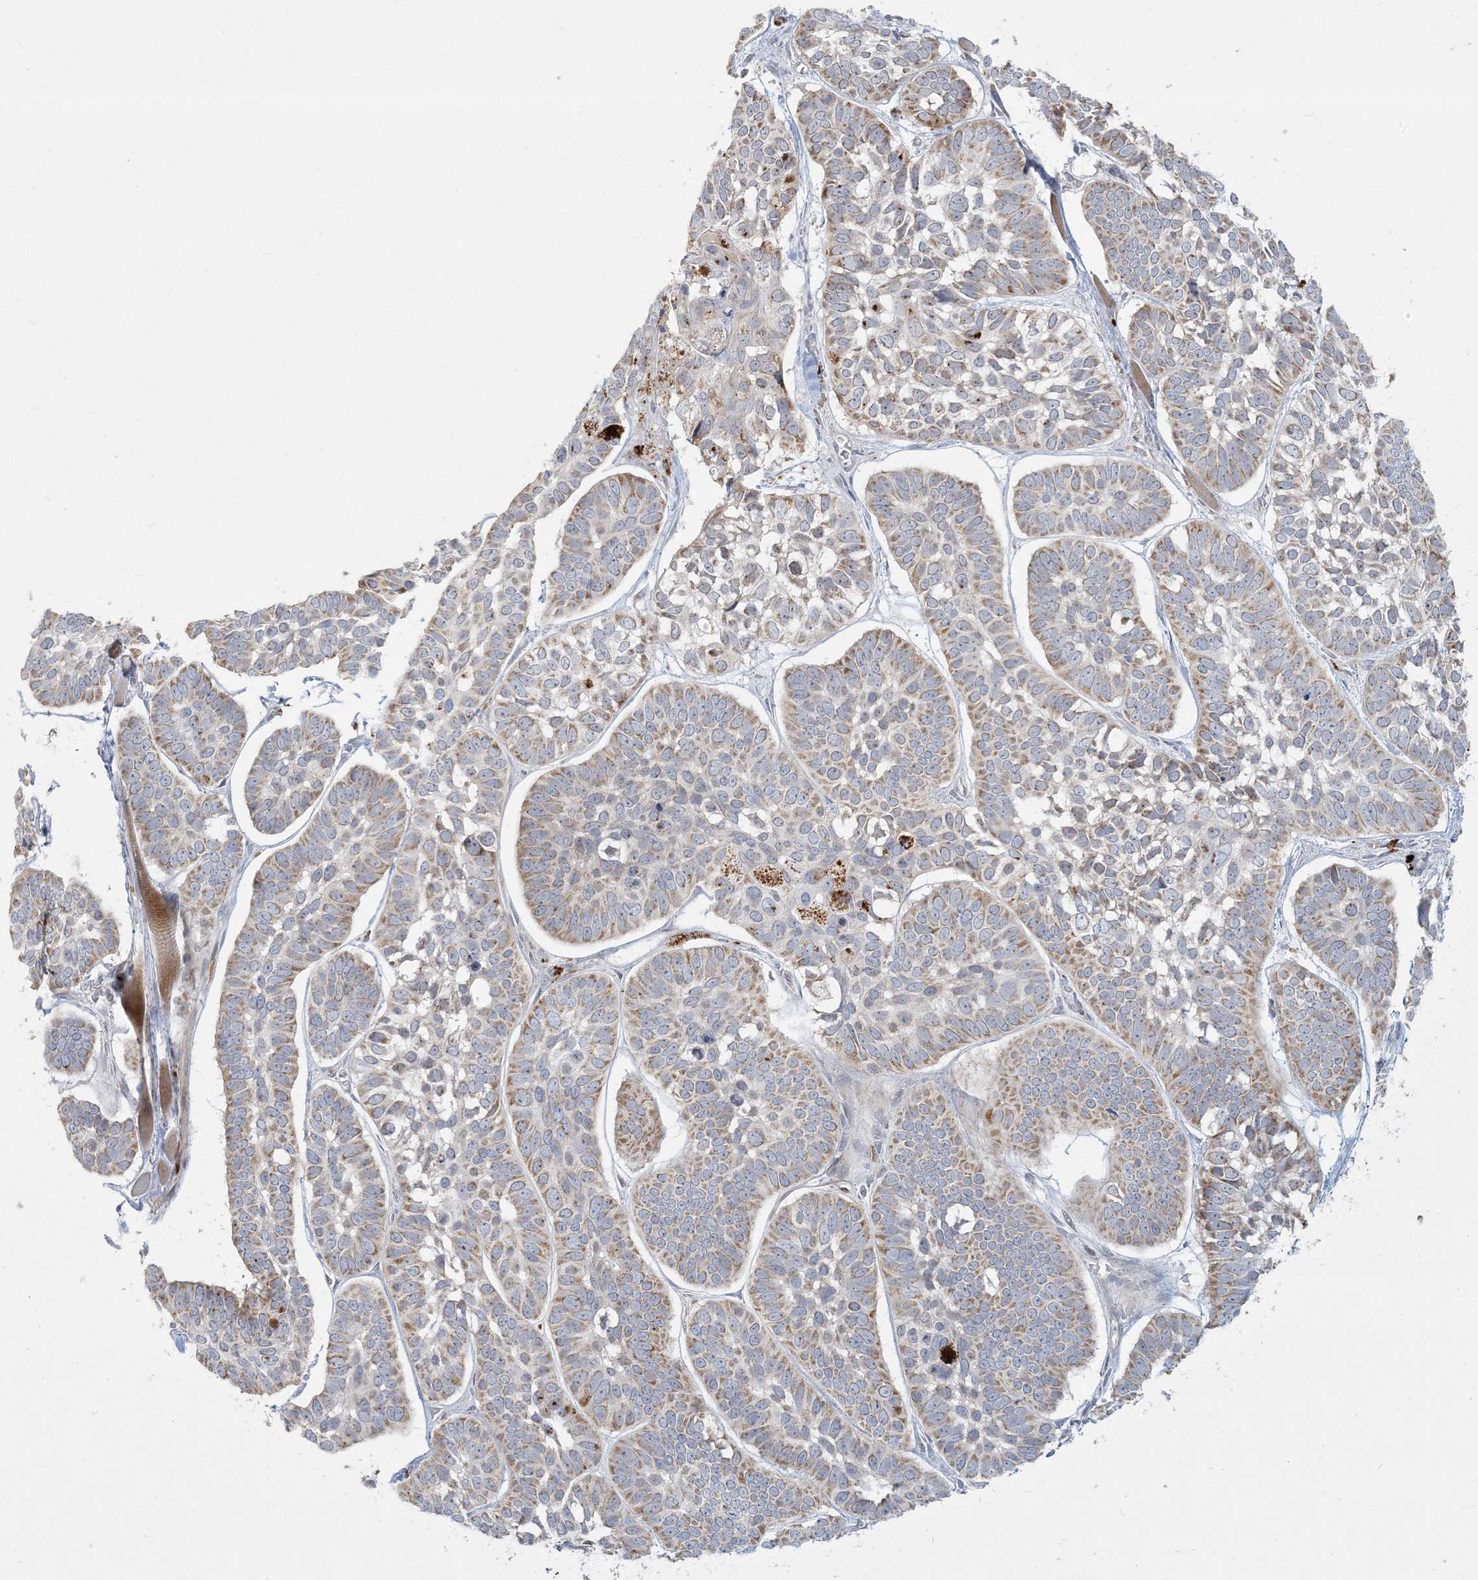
{"staining": {"intensity": "weak", "quantity": ">75%", "location": "cytoplasmic/membranous"}, "tissue": "skin cancer", "cell_type": "Tumor cells", "image_type": "cancer", "snomed": [{"axis": "morphology", "description": "Basal cell carcinoma"}, {"axis": "topography", "description": "Skin"}], "caption": "Human skin cancer (basal cell carcinoma) stained with a brown dye reveals weak cytoplasmic/membranous positive staining in approximately >75% of tumor cells.", "gene": "MCAT", "patient": {"sex": "male", "age": 62}}